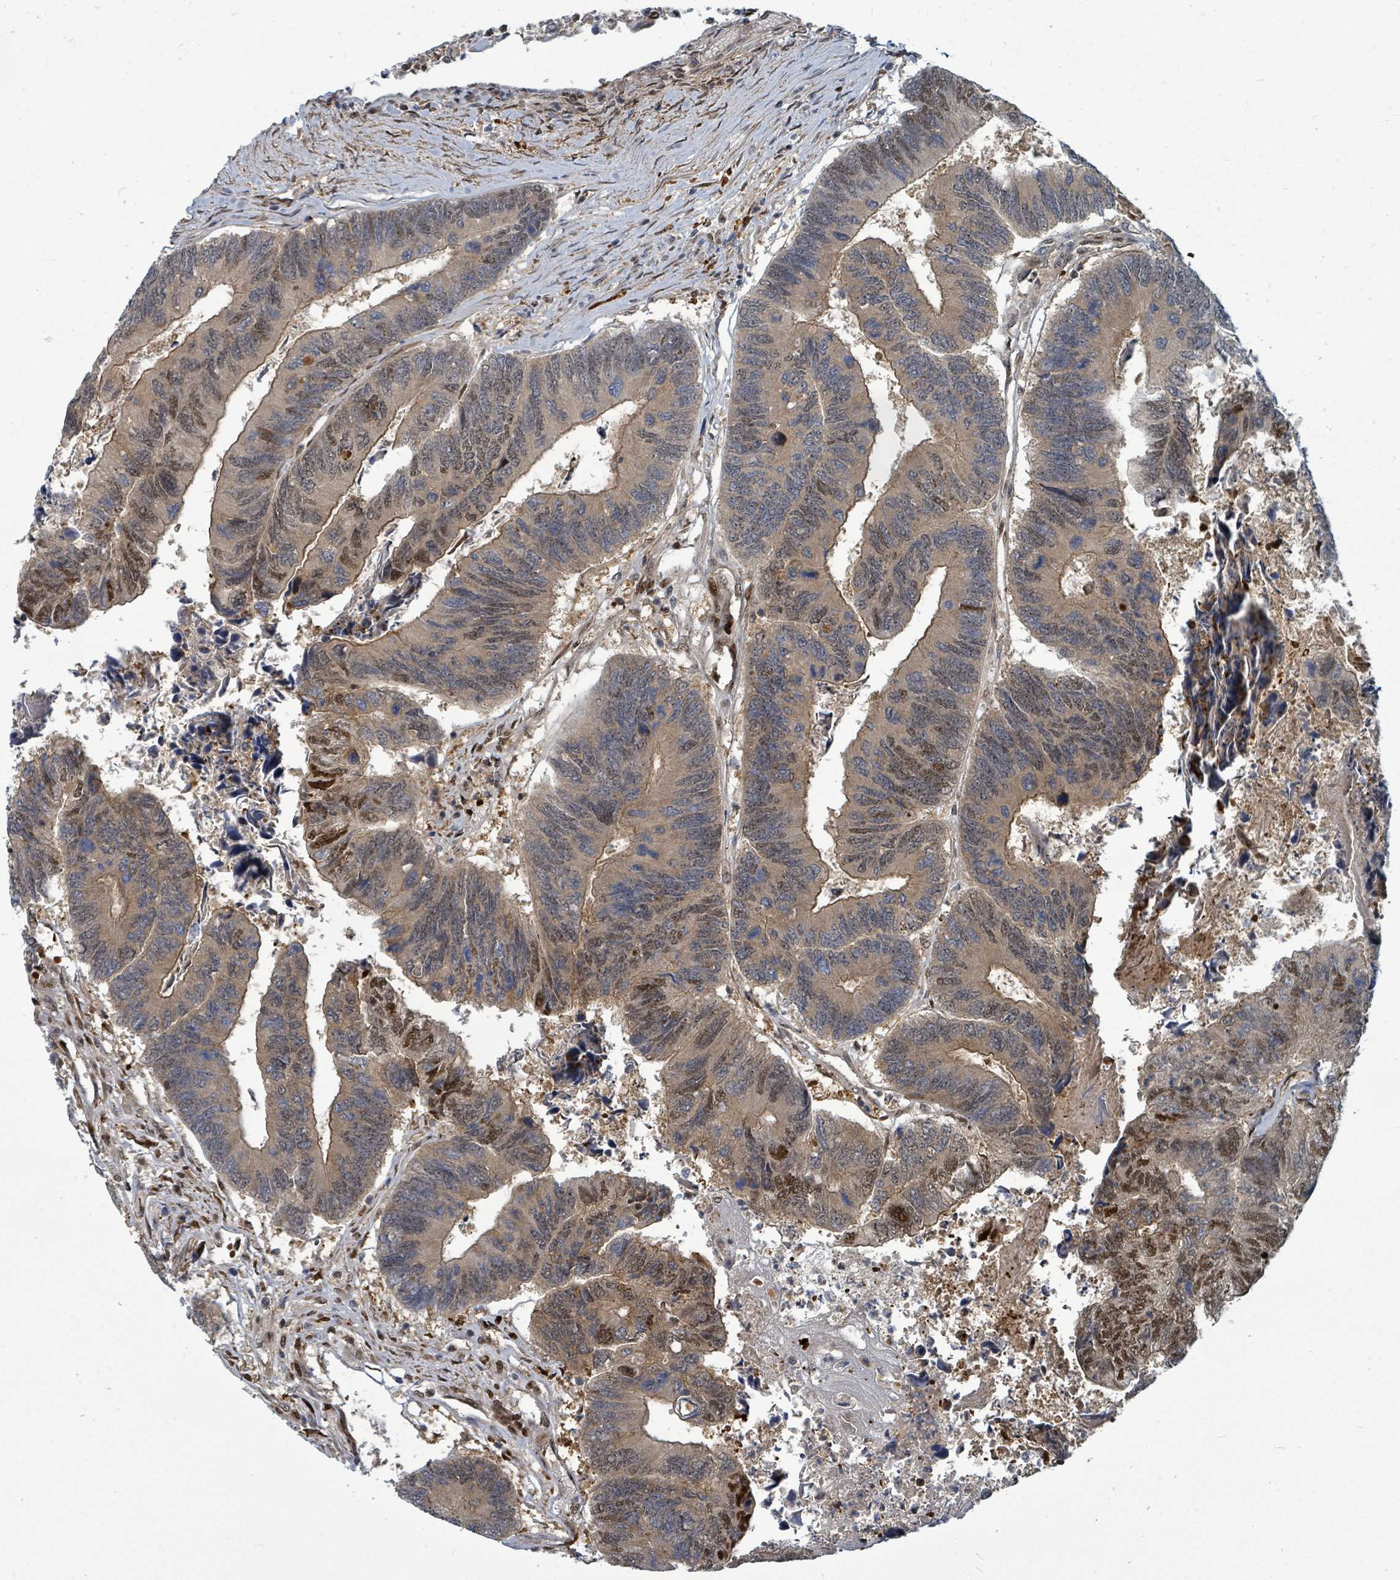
{"staining": {"intensity": "moderate", "quantity": "25%-75%", "location": "cytoplasmic/membranous,nuclear"}, "tissue": "colorectal cancer", "cell_type": "Tumor cells", "image_type": "cancer", "snomed": [{"axis": "morphology", "description": "Adenocarcinoma, NOS"}, {"axis": "topography", "description": "Colon"}], "caption": "The image exhibits immunohistochemical staining of colorectal adenocarcinoma. There is moderate cytoplasmic/membranous and nuclear positivity is seen in approximately 25%-75% of tumor cells. (IHC, brightfield microscopy, high magnification).", "gene": "TRDMT1", "patient": {"sex": "female", "age": 67}}